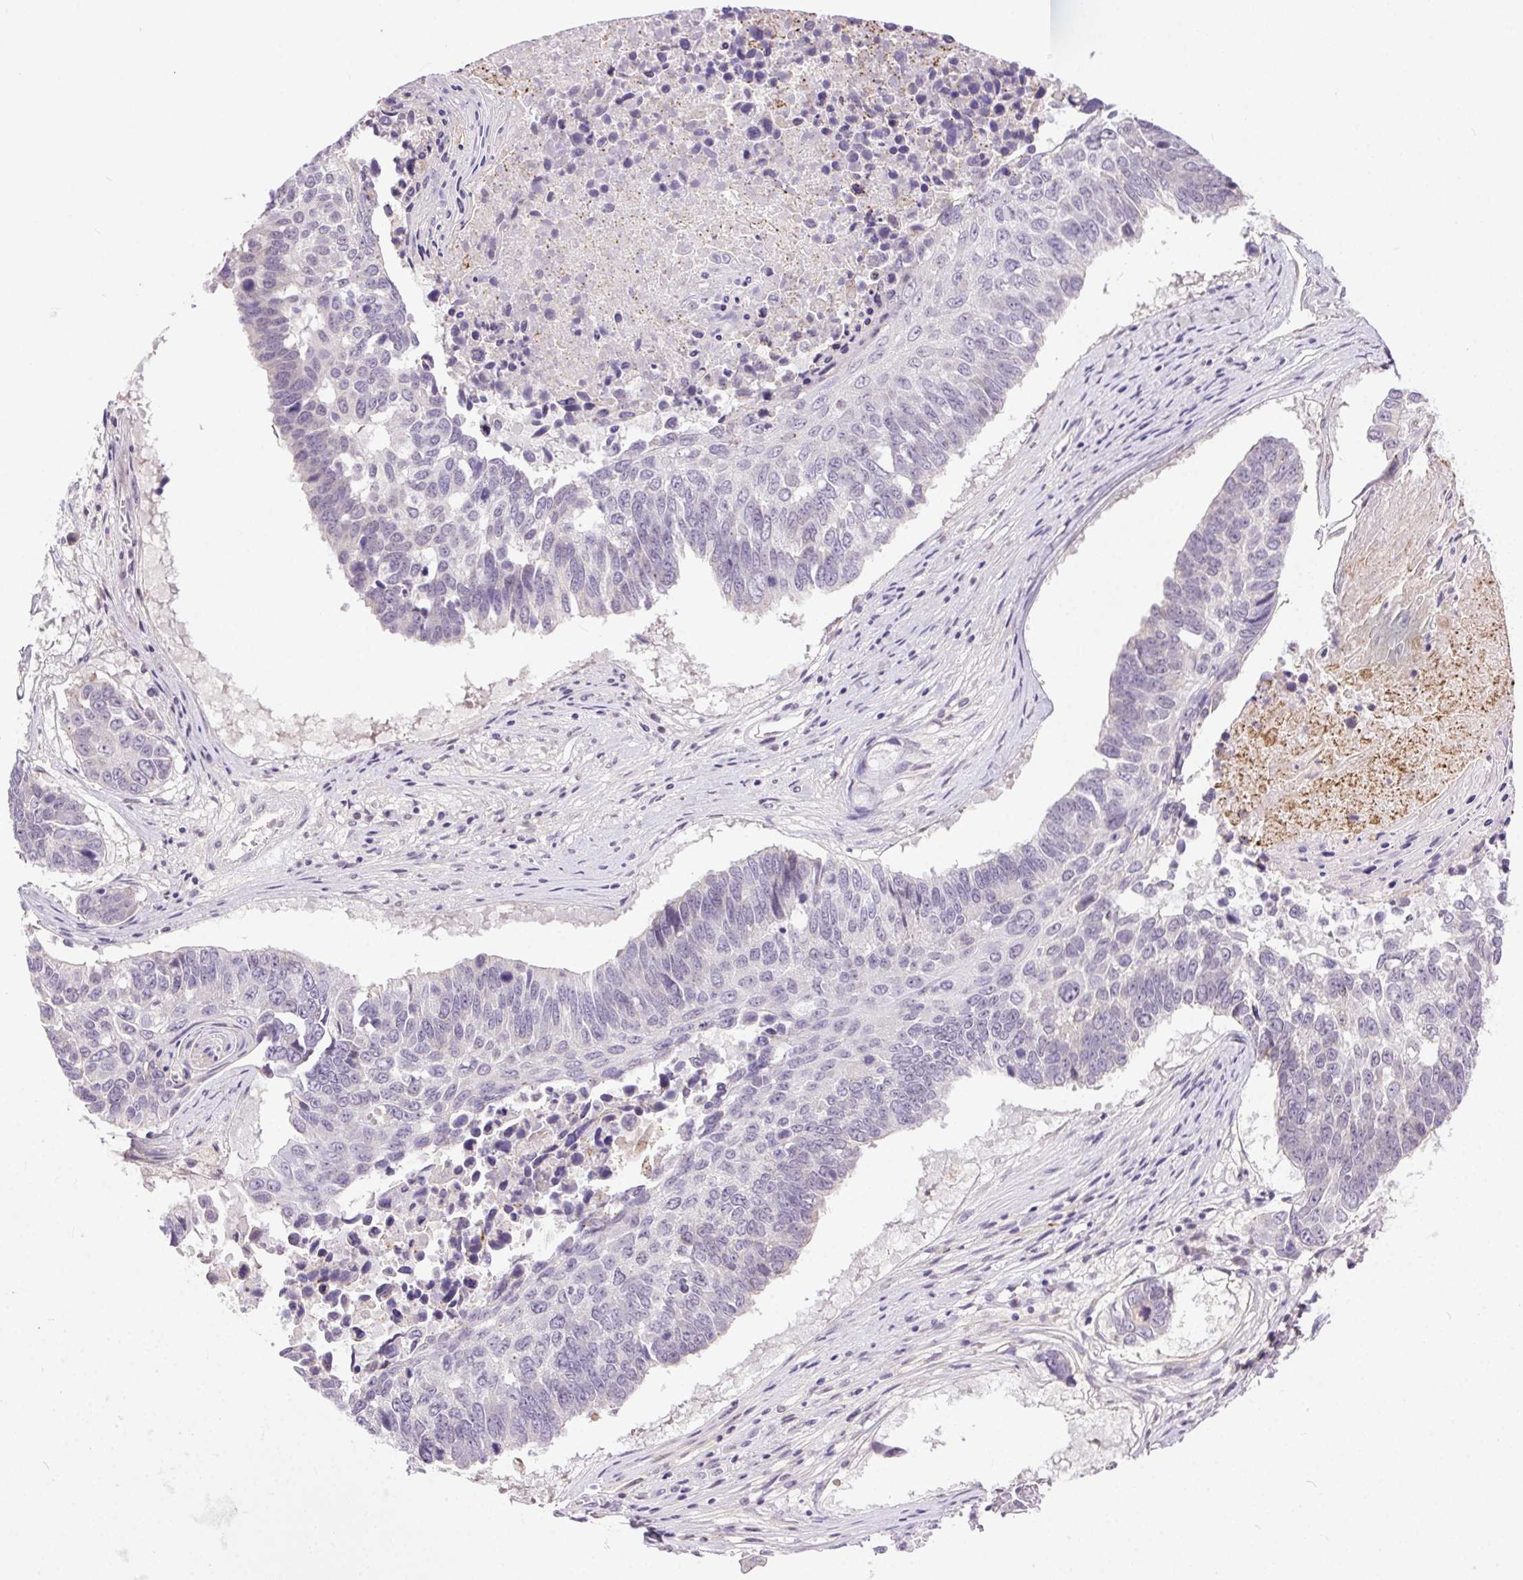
{"staining": {"intensity": "negative", "quantity": "none", "location": "none"}, "tissue": "lung cancer", "cell_type": "Tumor cells", "image_type": "cancer", "snomed": [{"axis": "morphology", "description": "Squamous cell carcinoma, NOS"}, {"axis": "topography", "description": "Lung"}], "caption": "Tumor cells show no significant protein positivity in lung cancer.", "gene": "SYT11", "patient": {"sex": "male", "age": 73}}